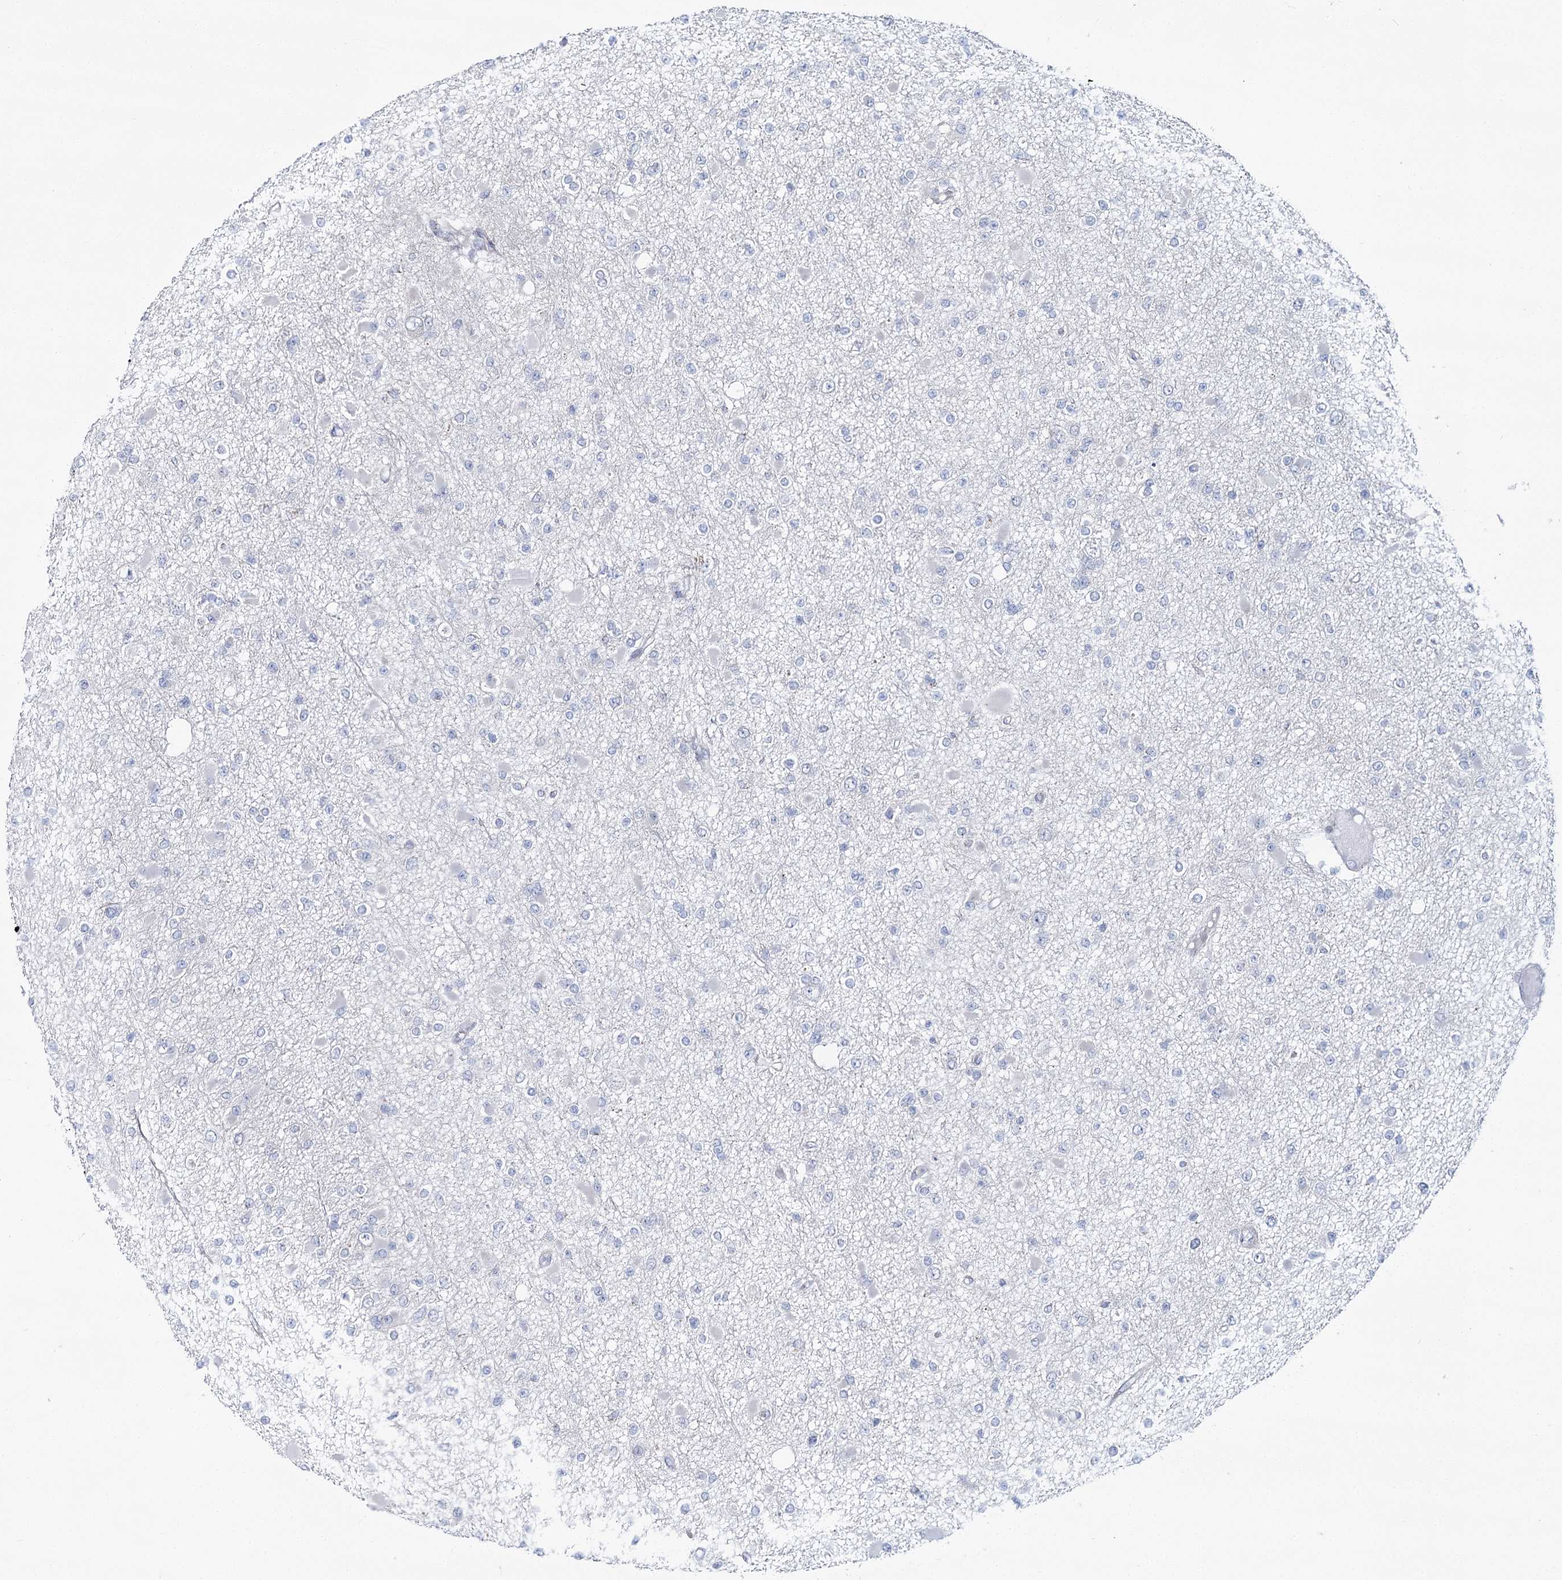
{"staining": {"intensity": "negative", "quantity": "none", "location": "none"}, "tissue": "glioma", "cell_type": "Tumor cells", "image_type": "cancer", "snomed": [{"axis": "morphology", "description": "Glioma, malignant, Low grade"}, {"axis": "topography", "description": "Brain"}], "caption": "Immunohistochemical staining of human glioma shows no significant positivity in tumor cells.", "gene": "CPLANE1", "patient": {"sex": "female", "age": 22}}